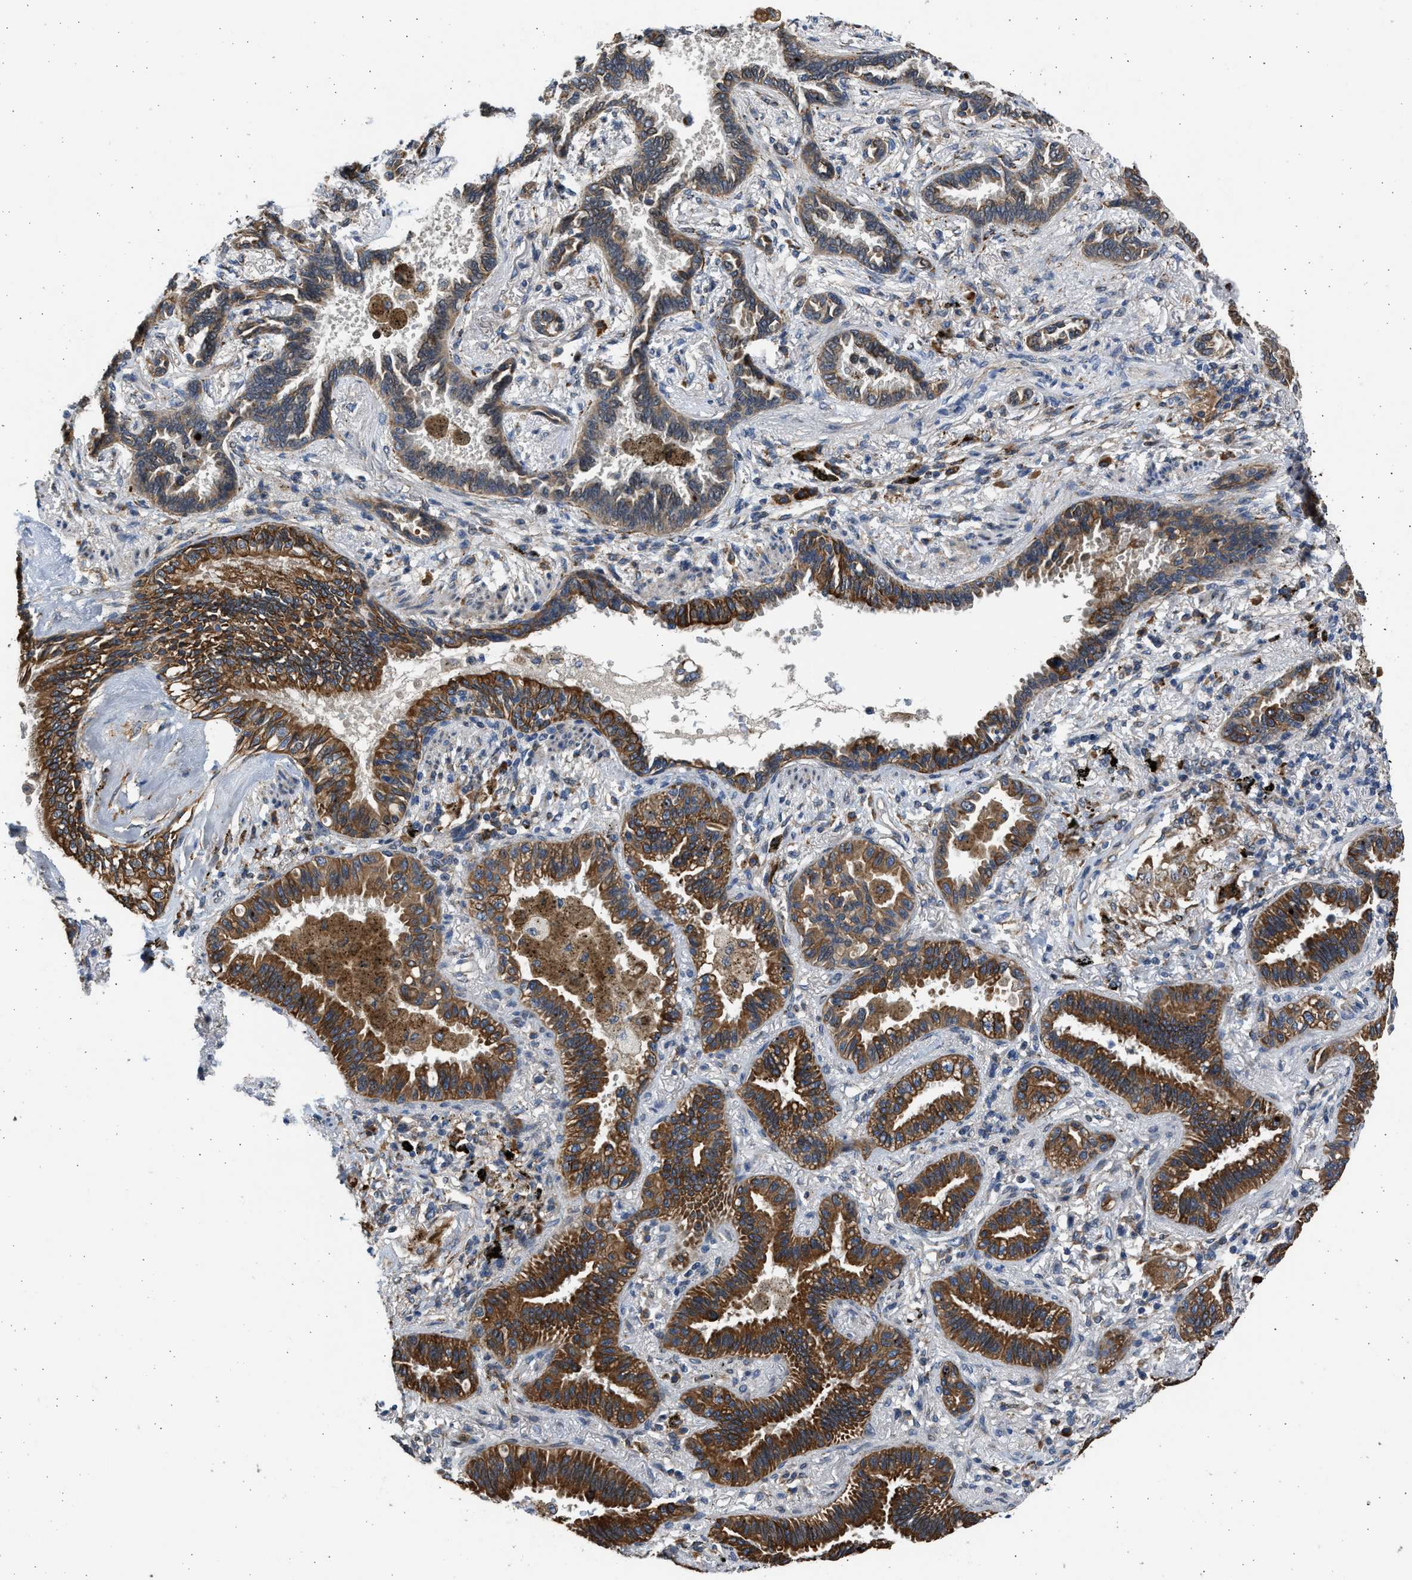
{"staining": {"intensity": "strong", "quantity": ">75%", "location": "cytoplasmic/membranous"}, "tissue": "lung cancer", "cell_type": "Tumor cells", "image_type": "cancer", "snomed": [{"axis": "morphology", "description": "Normal tissue, NOS"}, {"axis": "morphology", "description": "Adenocarcinoma, NOS"}, {"axis": "topography", "description": "Lung"}], "caption": "Immunohistochemistry (IHC) (DAB (3,3'-diaminobenzidine)) staining of human adenocarcinoma (lung) displays strong cytoplasmic/membranous protein positivity in approximately >75% of tumor cells.", "gene": "PLD2", "patient": {"sex": "male", "age": 59}}